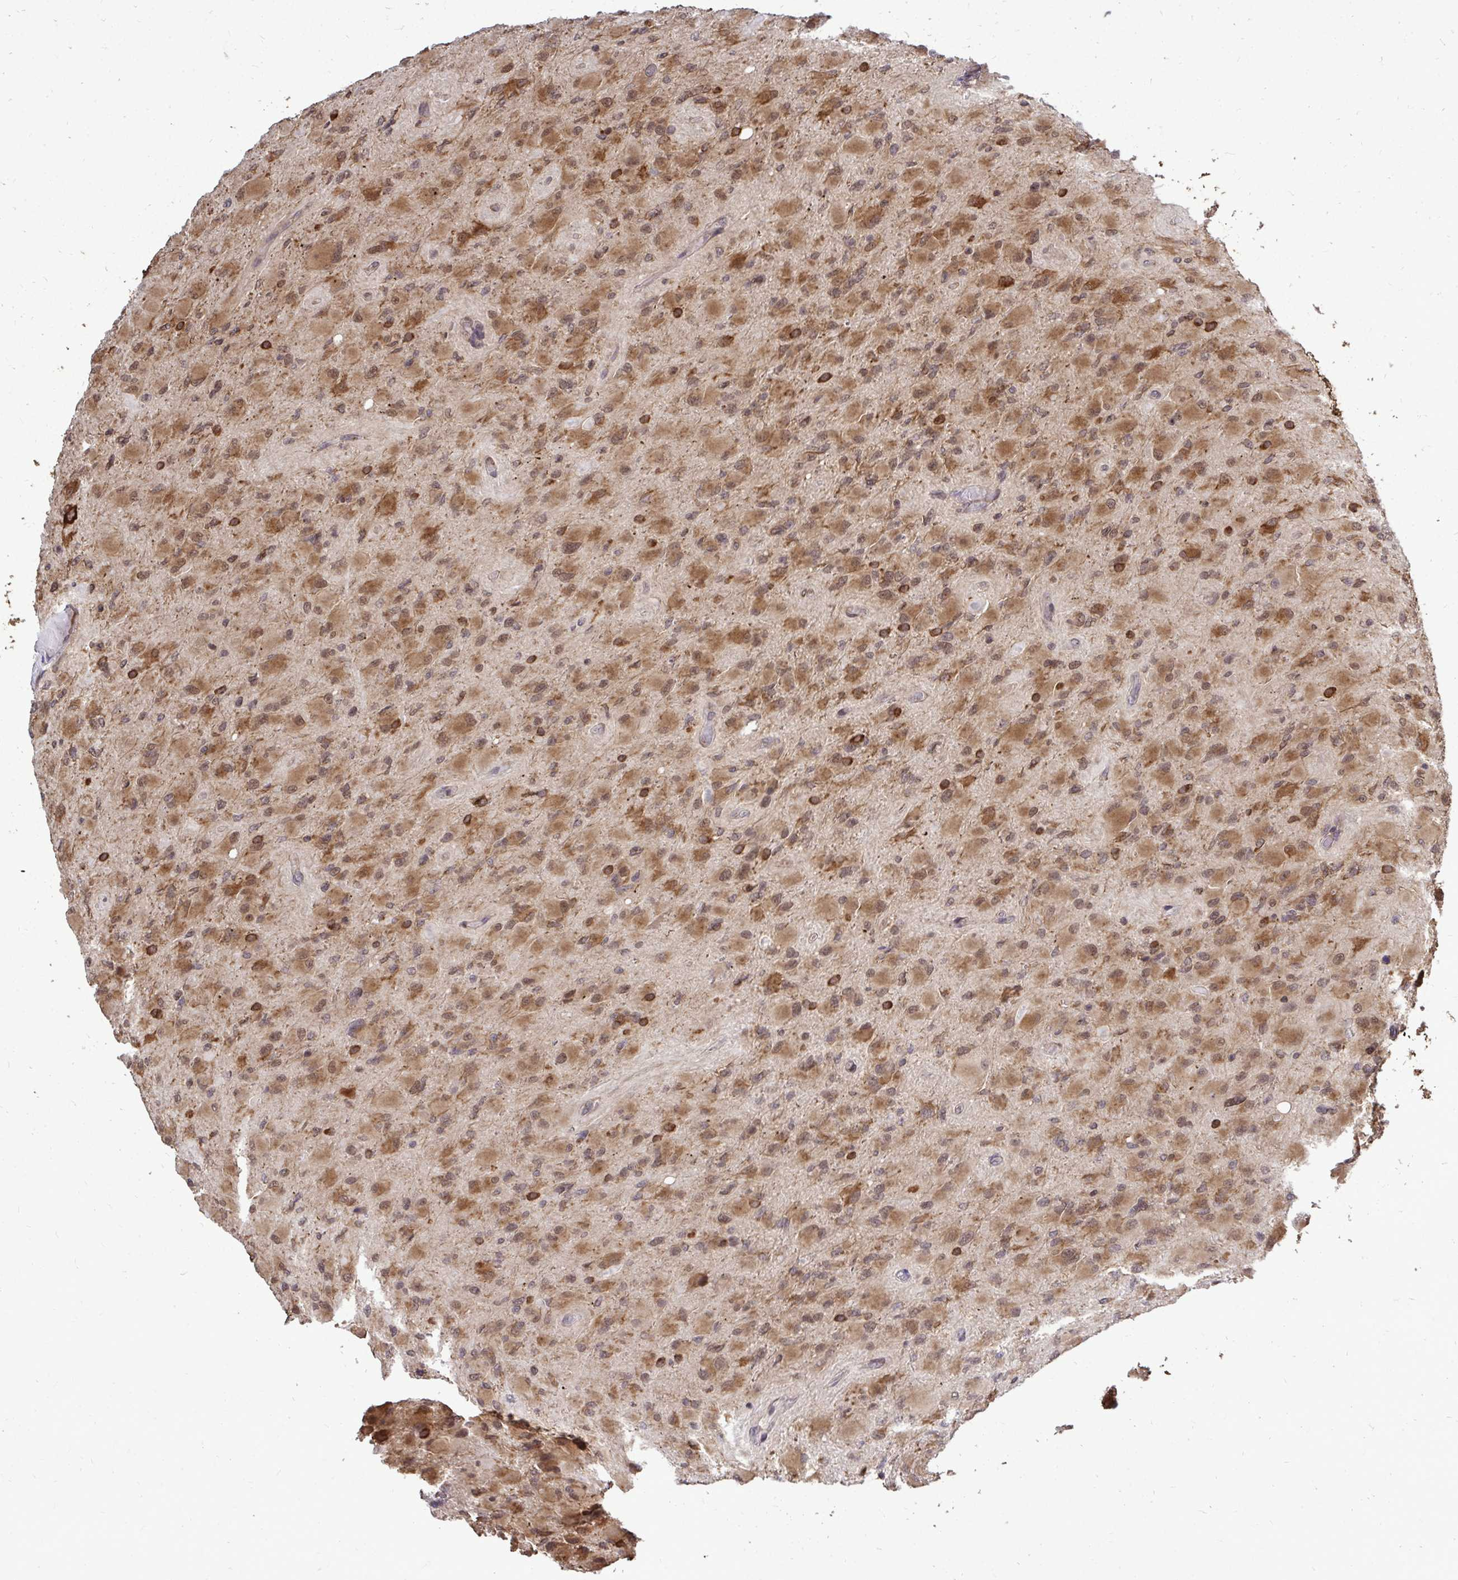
{"staining": {"intensity": "moderate", "quantity": ">75%", "location": "cytoplasmic/membranous"}, "tissue": "glioma", "cell_type": "Tumor cells", "image_type": "cancer", "snomed": [{"axis": "morphology", "description": "Glioma, malignant, High grade"}, {"axis": "topography", "description": "Cerebral cortex"}], "caption": "Tumor cells exhibit medium levels of moderate cytoplasmic/membranous positivity in about >75% of cells in malignant glioma (high-grade).", "gene": "FMR1", "patient": {"sex": "female", "age": 36}}